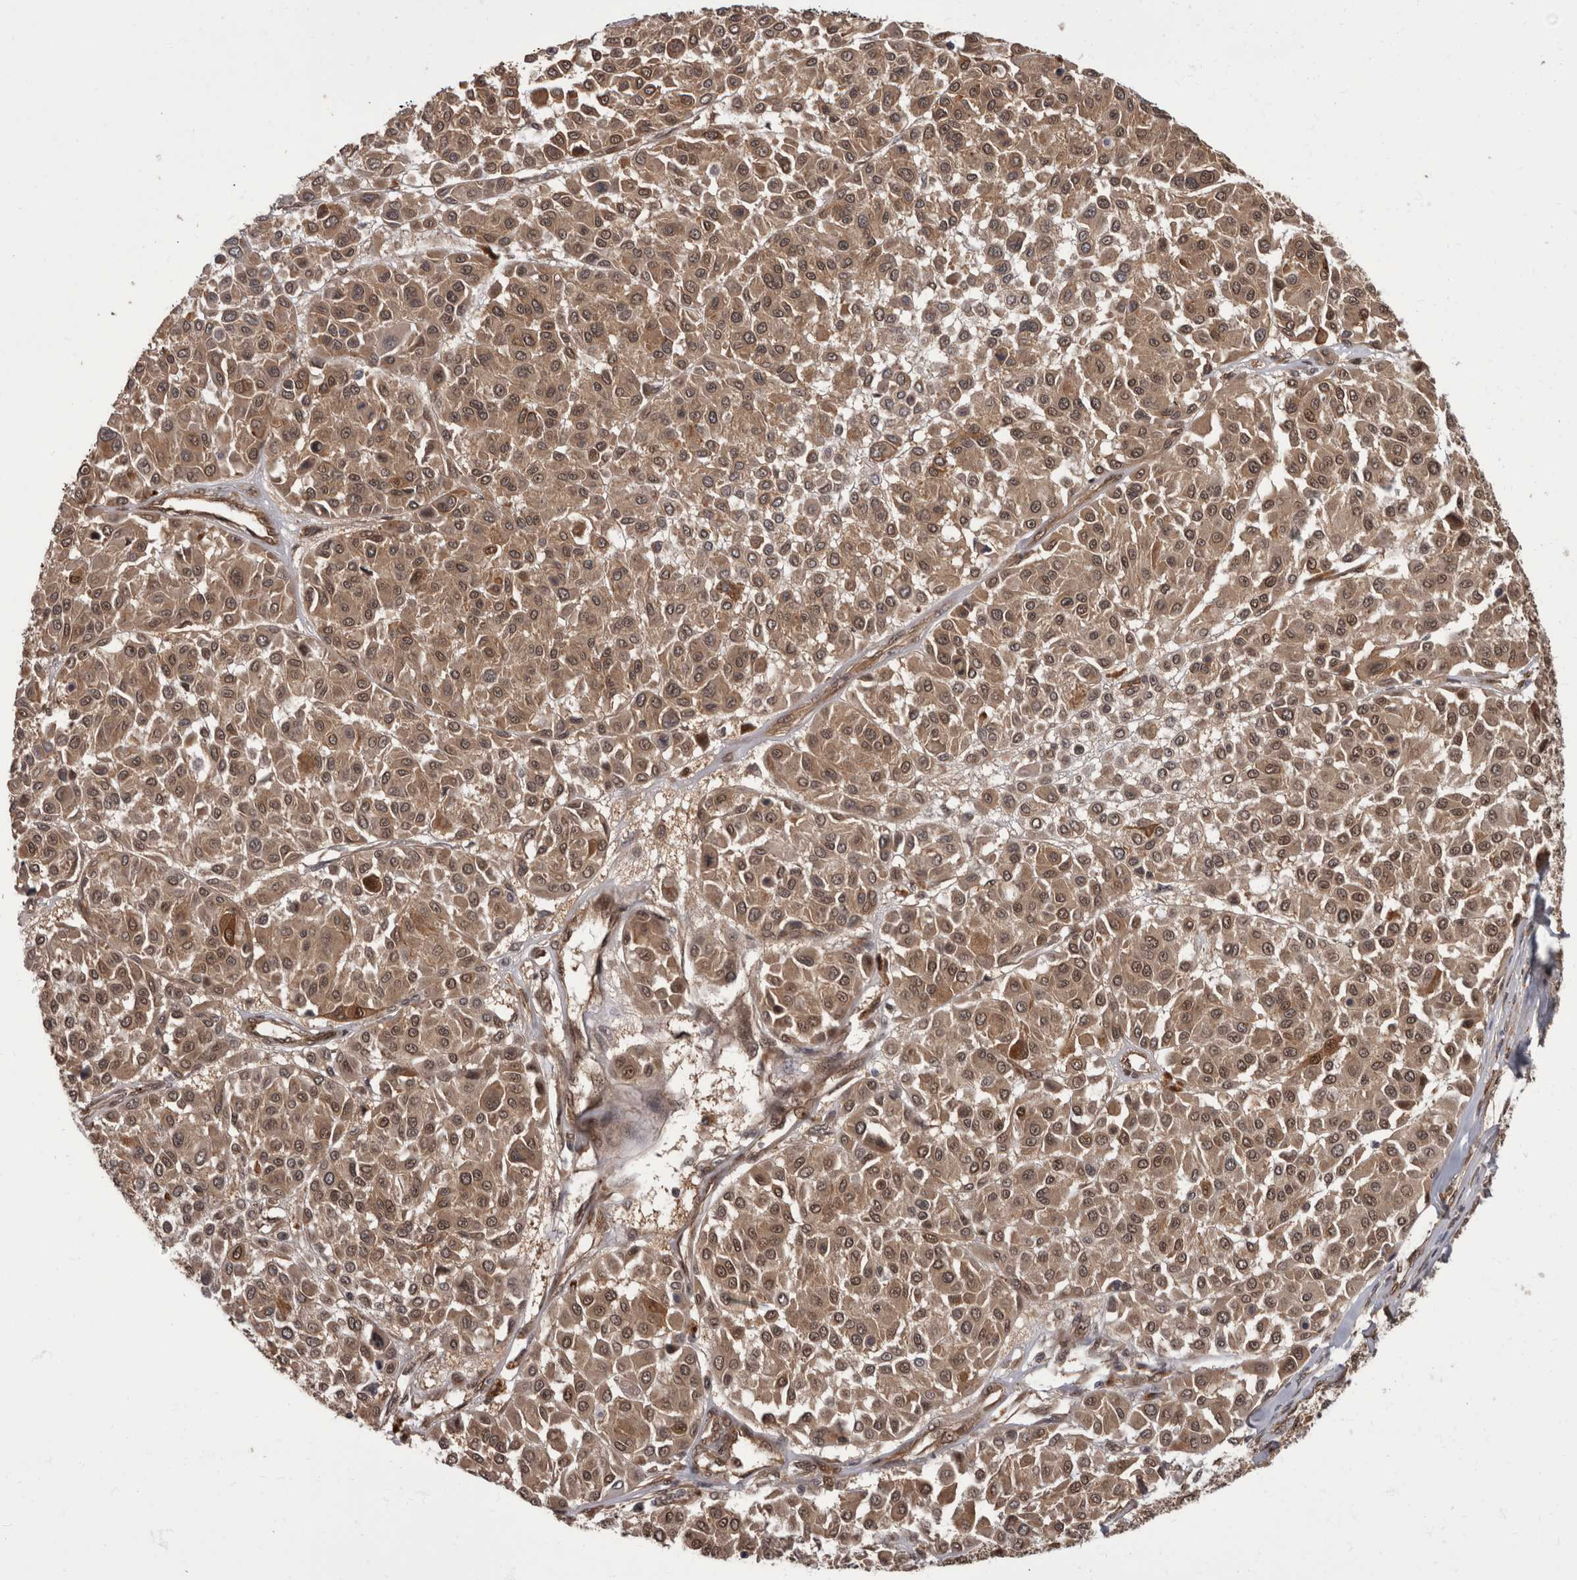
{"staining": {"intensity": "moderate", "quantity": ">75%", "location": "cytoplasmic/membranous,nuclear"}, "tissue": "melanoma", "cell_type": "Tumor cells", "image_type": "cancer", "snomed": [{"axis": "morphology", "description": "Malignant melanoma, Metastatic site"}, {"axis": "topography", "description": "Soft tissue"}], "caption": "This histopathology image exhibits immunohistochemistry (IHC) staining of malignant melanoma (metastatic site), with medium moderate cytoplasmic/membranous and nuclear staining in about >75% of tumor cells.", "gene": "AKT3", "patient": {"sex": "male", "age": 41}}